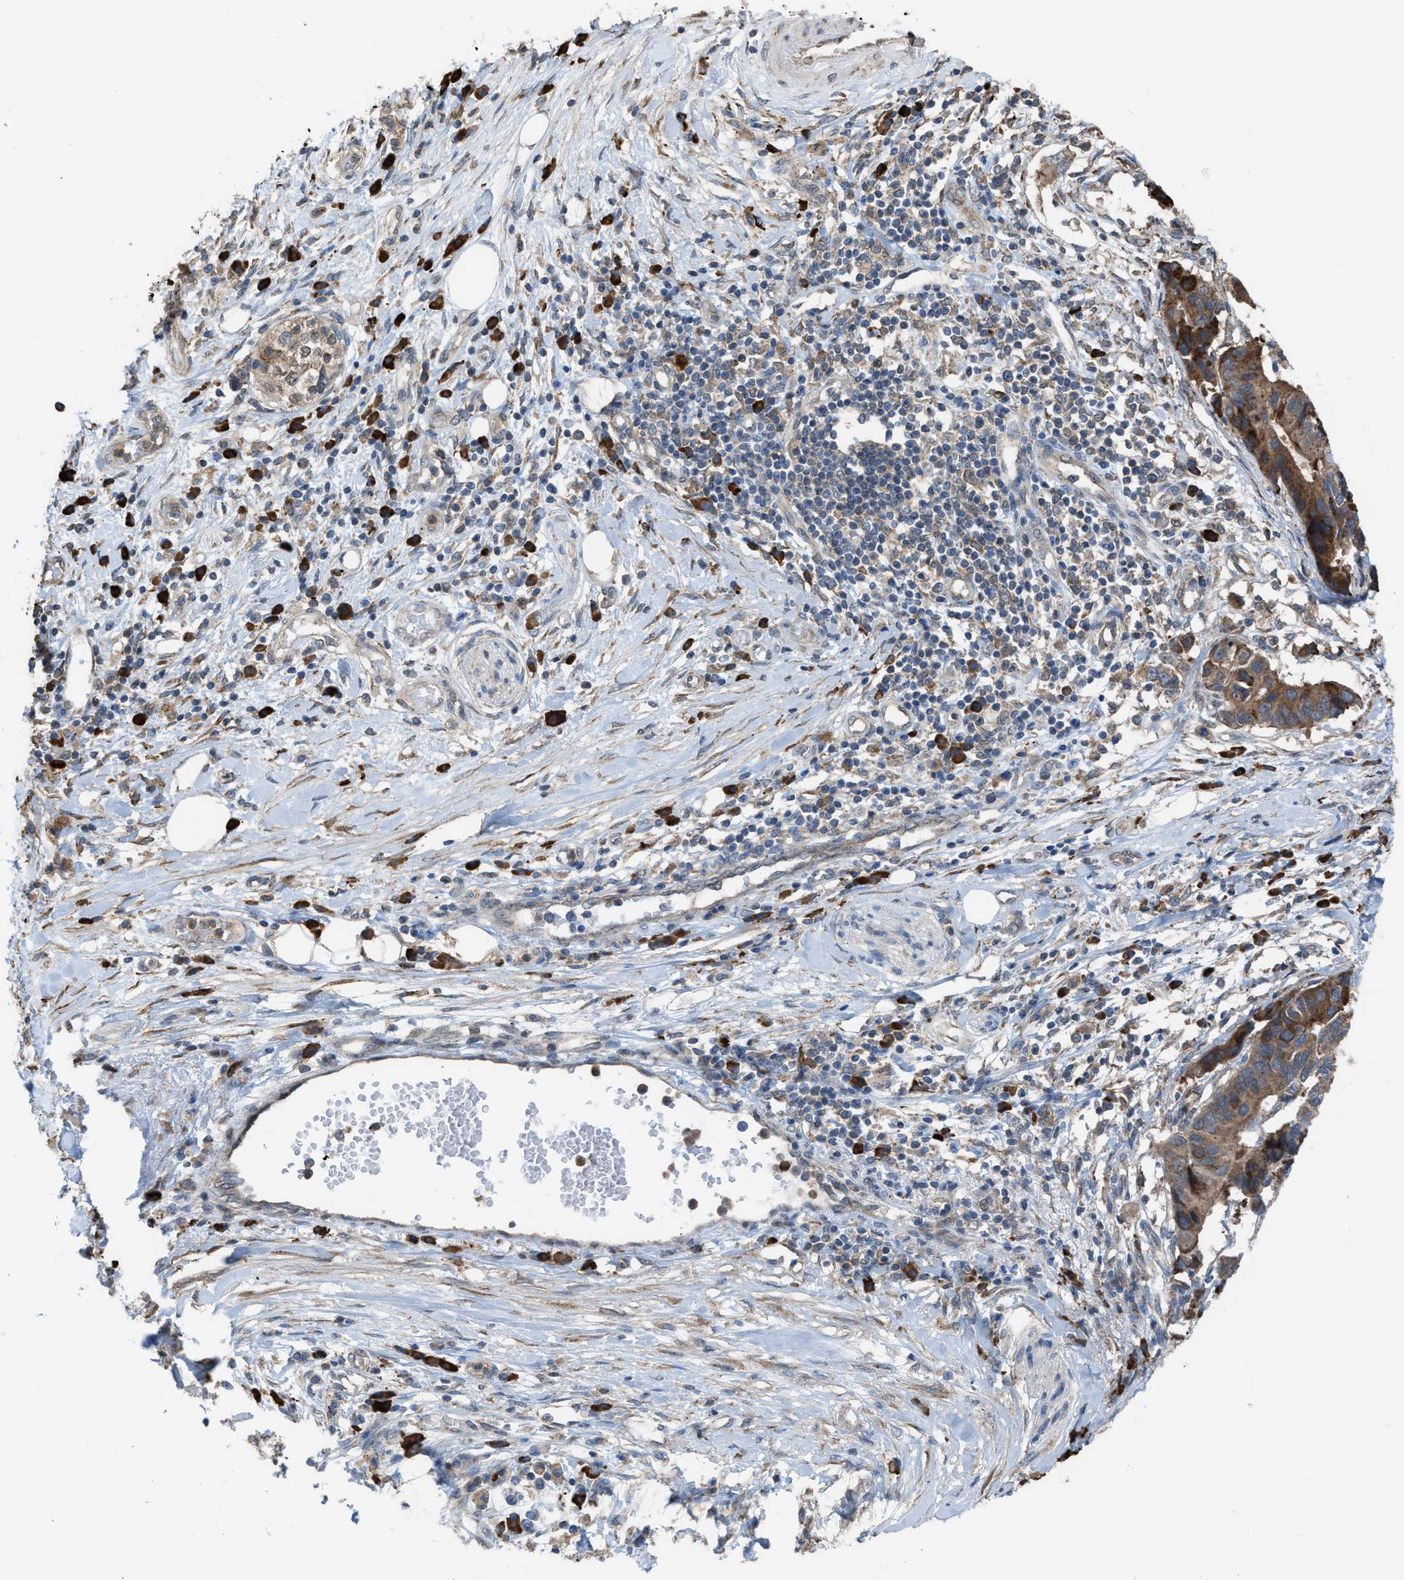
{"staining": {"intensity": "moderate", "quantity": ">75%", "location": "cytoplasmic/membranous"}, "tissue": "pancreatic cancer", "cell_type": "Tumor cells", "image_type": "cancer", "snomed": [{"axis": "morphology", "description": "Adenocarcinoma, NOS"}, {"axis": "topography", "description": "Pancreas"}], "caption": "IHC histopathology image of neoplastic tissue: pancreatic adenocarcinoma stained using immunohistochemistry exhibits medium levels of moderate protein expression localized specifically in the cytoplasmic/membranous of tumor cells, appearing as a cytoplasmic/membranous brown color.", "gene": "PLAA", "patient": {"sex": "female", "age": 56}}